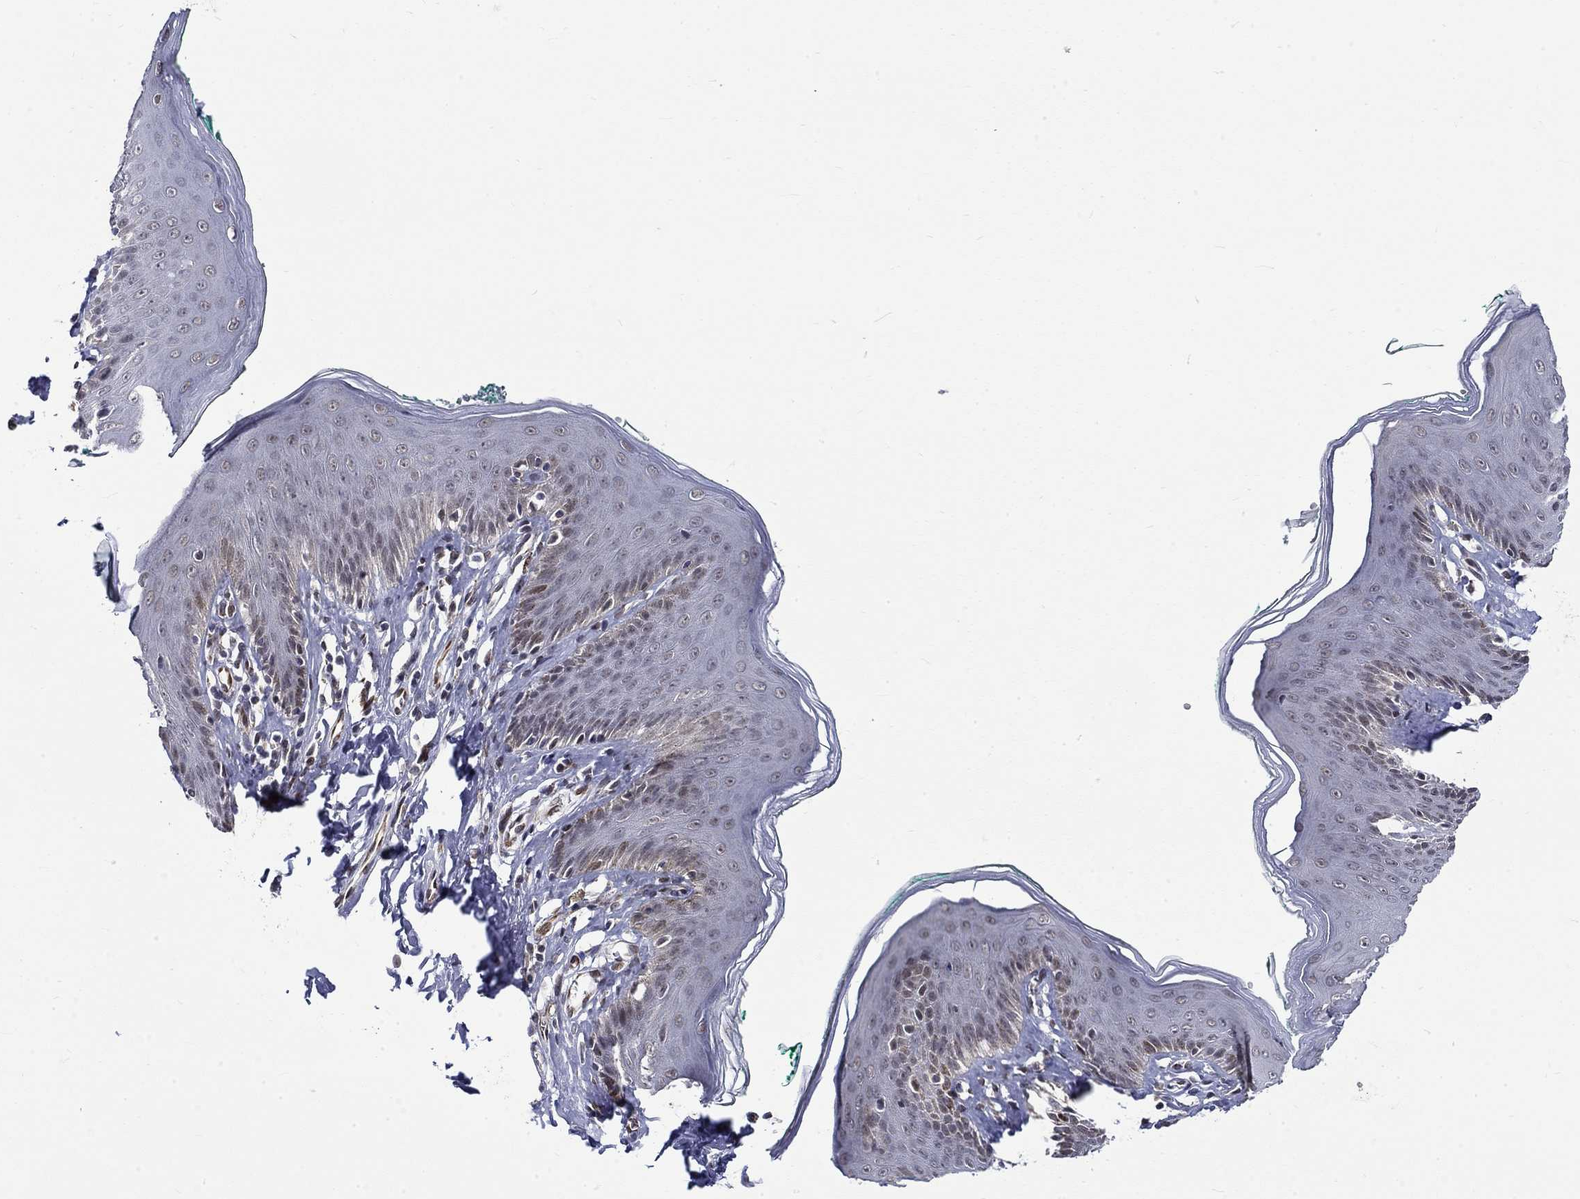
{"staining": {"intensity": "moderate", "quantity": "<25%", "location": "nuclear"}, "tissue": "skin", "cell_type": "Epidermal cells", "image_type": "normal", "snomed": [{"axis": "morphology", "description": "Normal tissue, NOS"}, {"axis": "topography", "description": "Vulva"}], "caption": "Brown immunohistochemical staining in unremarkable human skin displays moderate nuclear staining in about <25% of epidermal cells. The staining was performed using DAB to visualize the protein expression in brown, while the nuclei were stained in blue with hematoxylin (Magnification: 20x).", "gene": "ST6GALNAC1", "patient": {"sex": "female", "age": 66}}